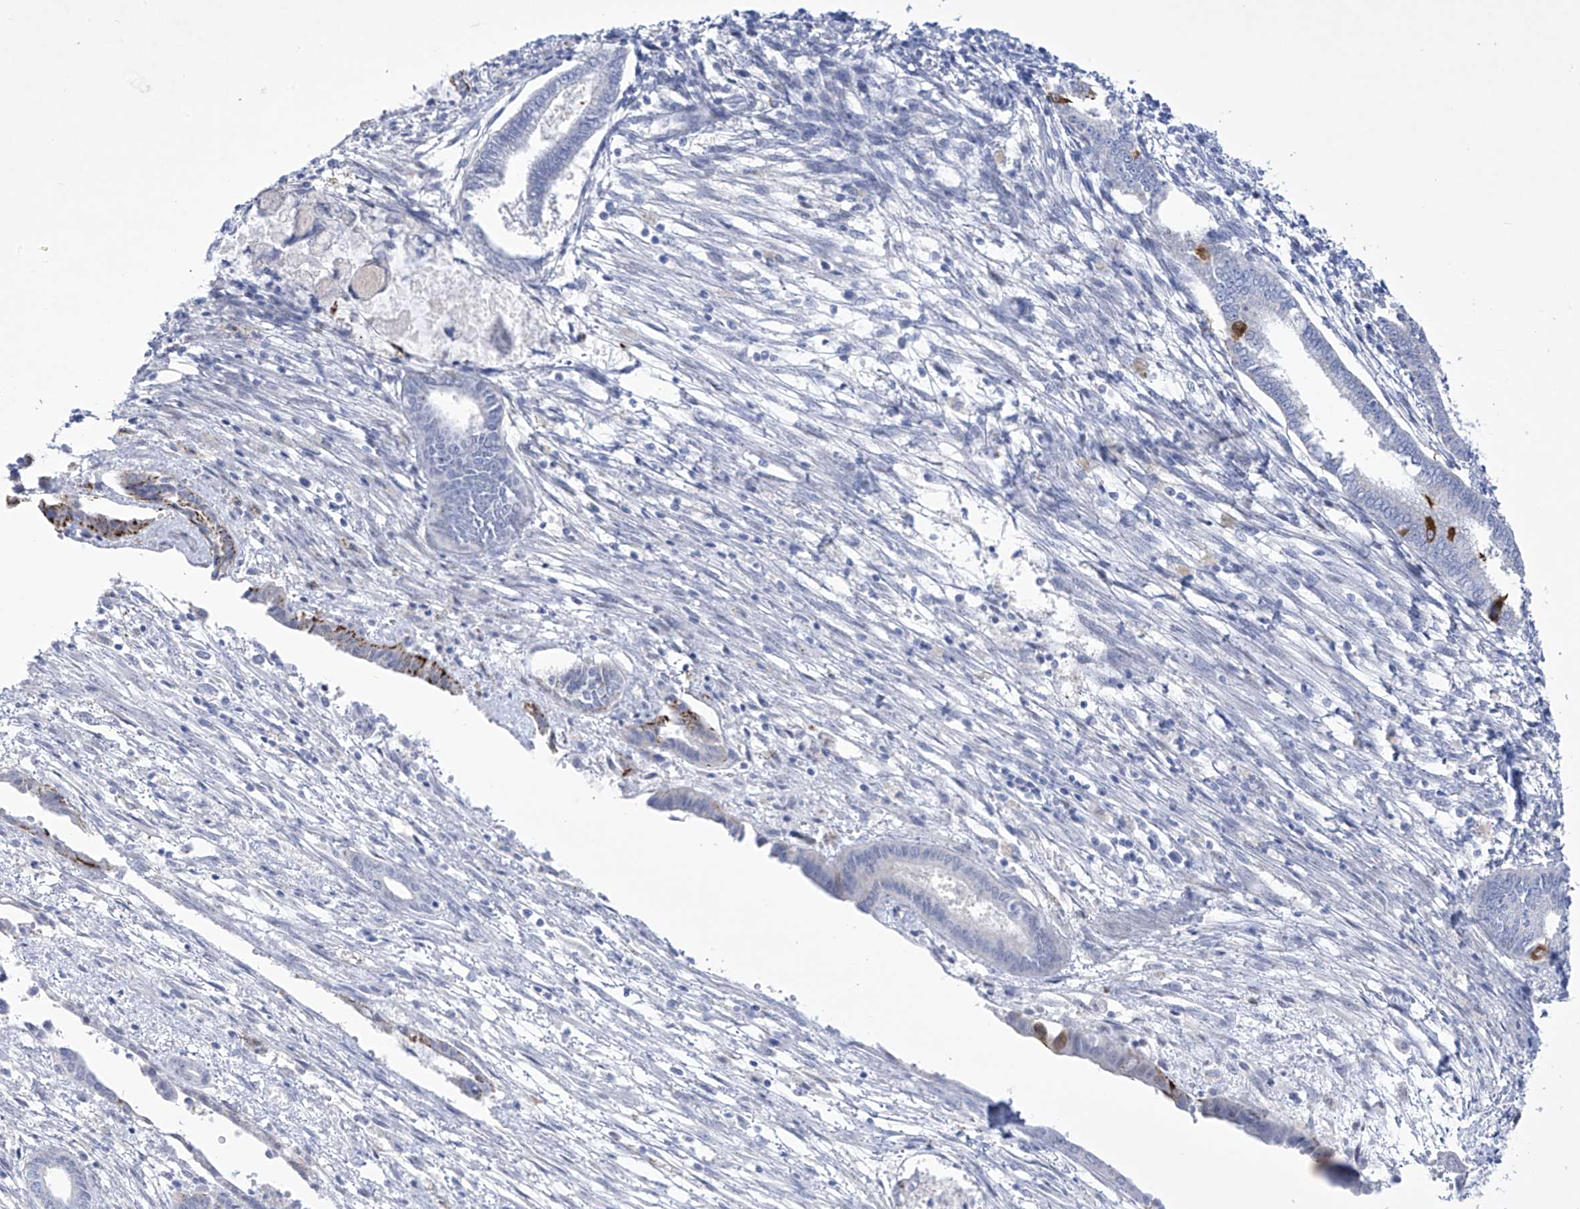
{"staining": {"intensity": "negative", "quantity": "none", "location": "none"}, "tissue": "endometrium", "cell_type": "Cells in endometrial stroma", "image_type": "normal", "snomed": [{"axis": "morphology", "description": "Normal tissue, NOS"}, {"axis": "topography", "description": "Endometrium"}], "caption": "High magnification brightfield microscopy of benign endometrium stained with DAB (brown) and counterstained with hematoxylin (blue): cells in endometrial stroma show no significant staining. (Immunohistochemistry, brightfield microscopy, high magnification).", "gene": "C1orf87", "patient": {"sex": "female", "age": 56}}